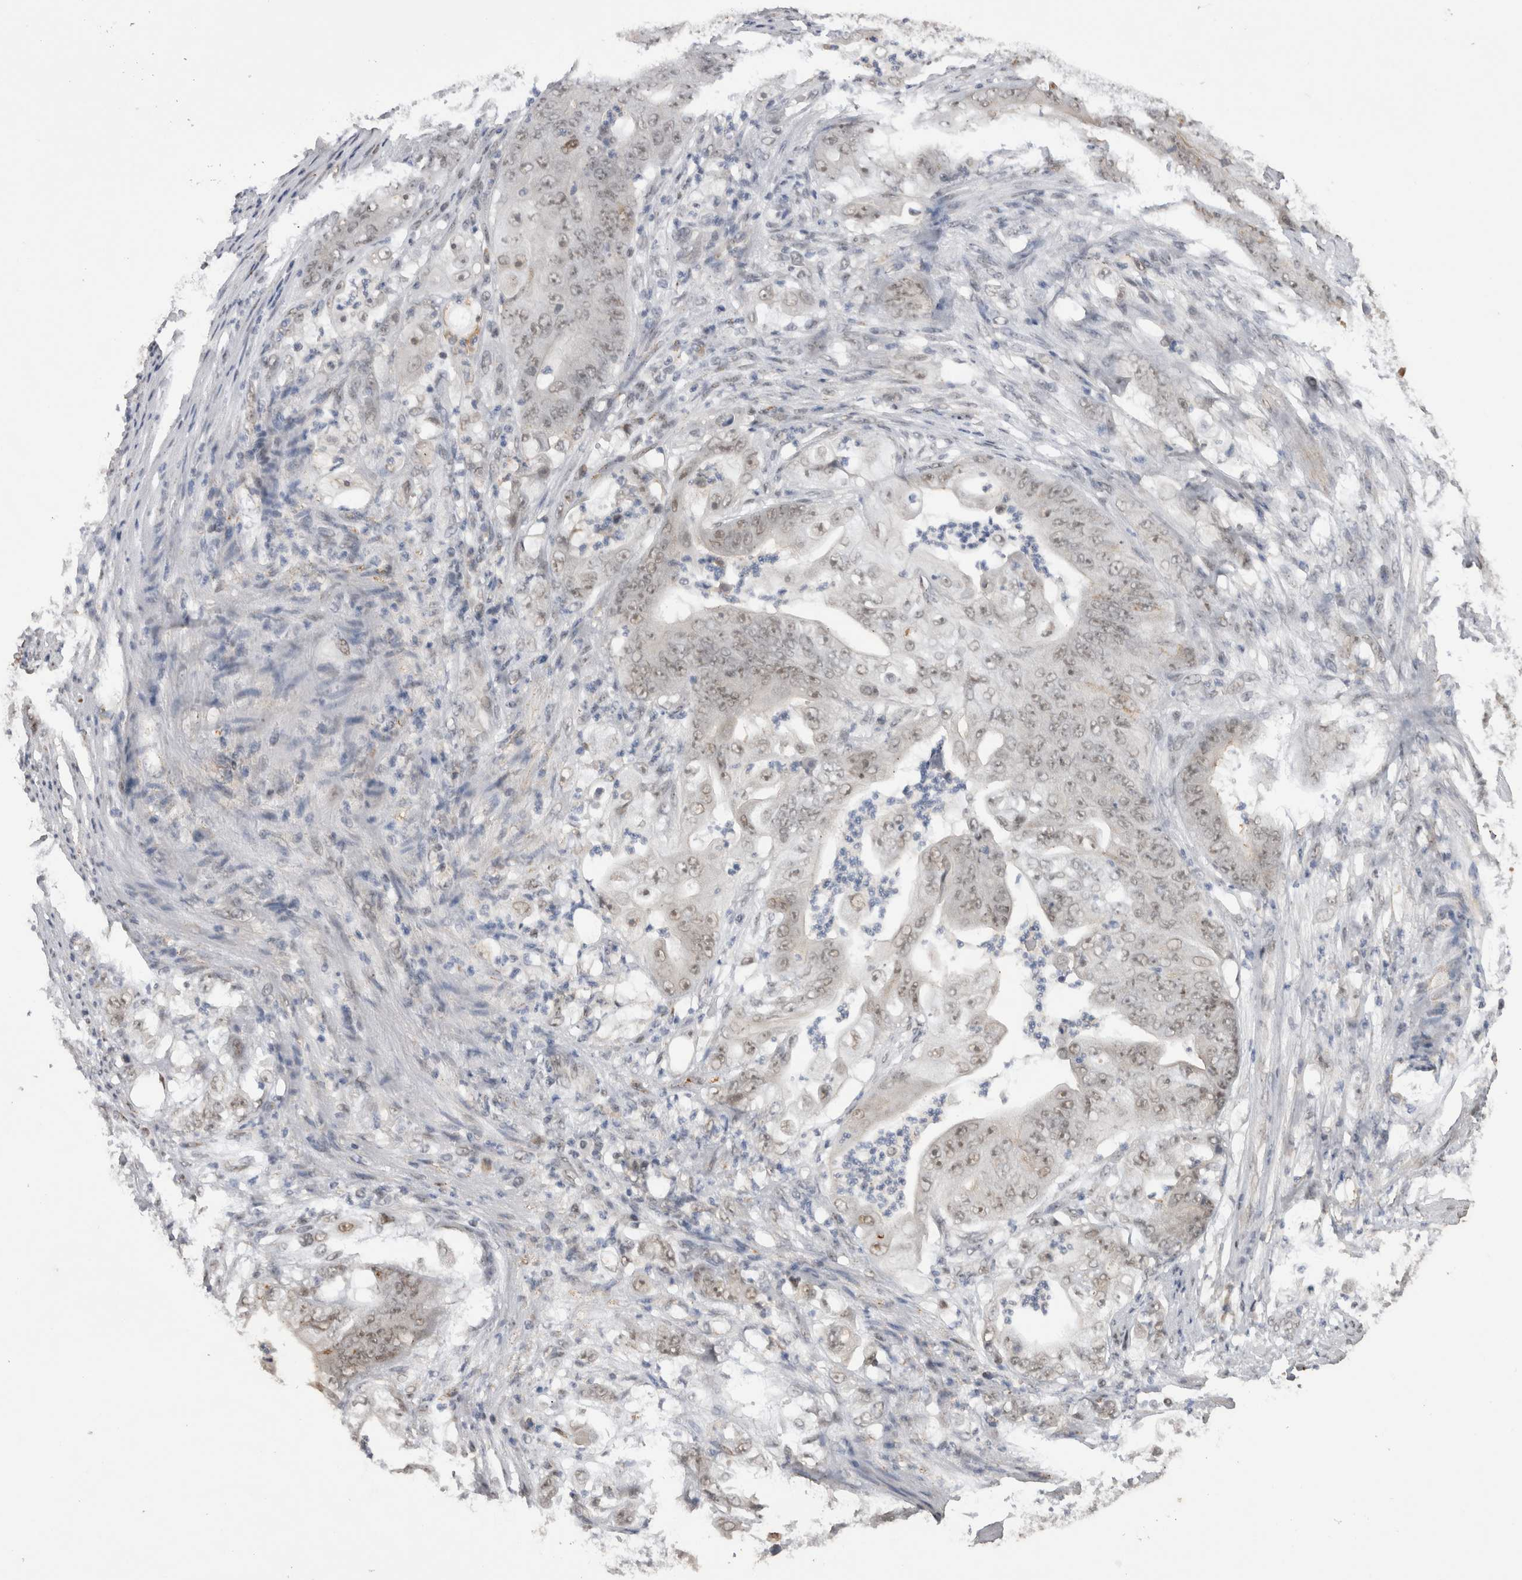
{"staining": {"intensity": "weak", "quantity": "25%-75%", "location": "nuclear"}, "tissue": "stomach cancer", "cell_type": "Tumor cells", "image_type": "cancer", "snomed": [{"axis": "morphology", "description": "Adenocarcinoma, NOS"}, {"axis": "topography", "description": "Stomach"}], "caption": "Immunohistochemical staining of stomach adenocarcinoma reveals low levels of weak nuclear protein staining in about 25%-75% of tumor cells.", "gene": "DAXX", "patient": {"sex": "female", "age": 73}}